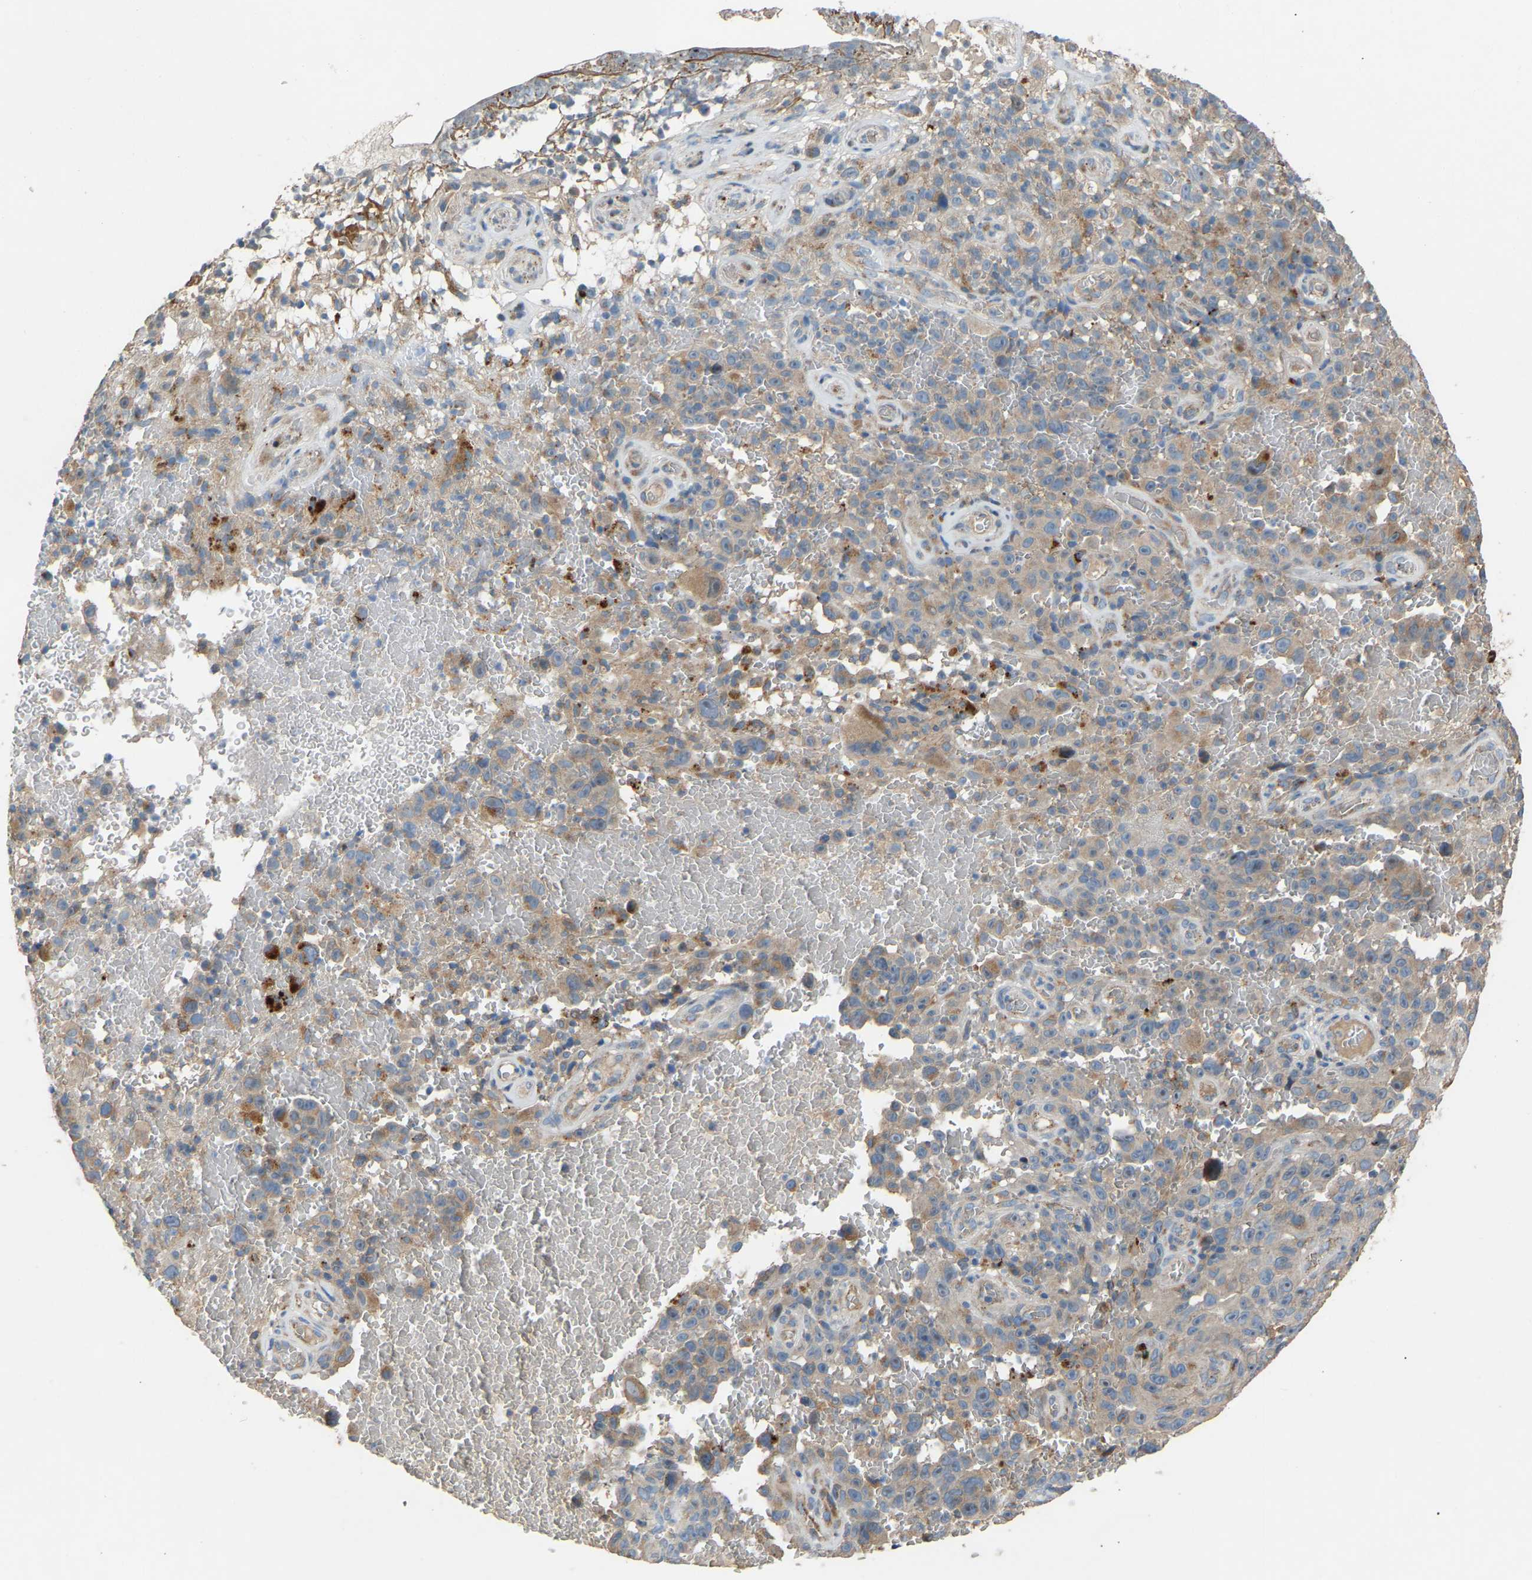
{"staining": {"intensity": "weak", "quantity": "25%-75%", "location": "cytoplasmic/membranous"}, "tissue": "melanoma", "cell_type": "Tumor cells", "image_type": "cancer", "snomed": [{"axis": "morphology", "description": "Malignant melanoma, NOS"}, {"axis": "topography", "description": "Skin"}], "caption": "Melanoma tissue exhibits weak cytoplasmic/membranous positivity in approximately 25%-75% of tumor cells, visualized by immunohistochemistry.", "gene": "RGP1", "patient": {"sex": "female", "age": 82}}